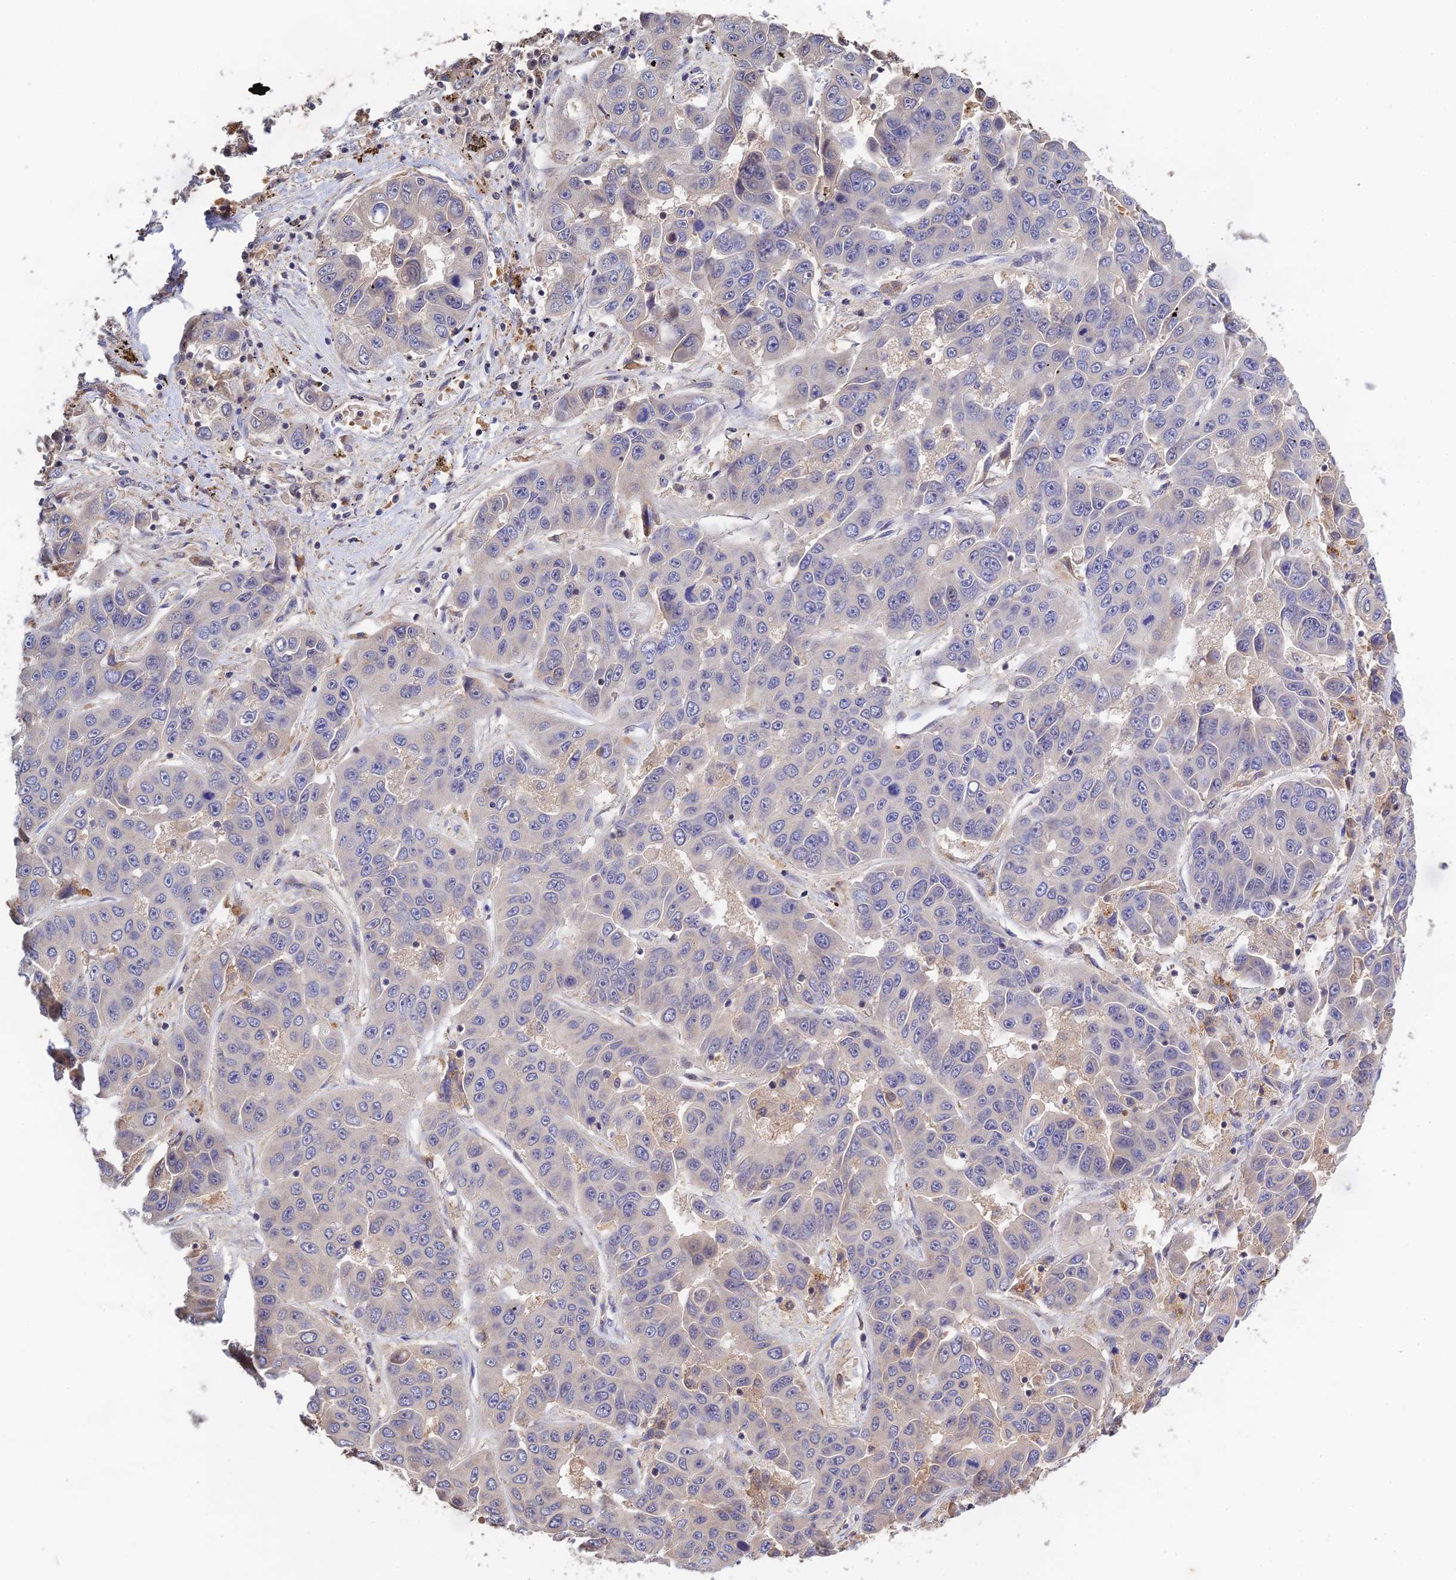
{"staining": {"intensity": "negative", "quantity": "none", "location": "none"}, "tissue": "liver cancer", "cell_type": "Tumor cells", "image_type": "cancer", "snomed": [{"axis": "morphology", "description": "Cholangiocarcinoma"}, {"axis": "topography", "description": "Liver"}], "caption": "Immunohistochemistry of human liver cancer exhibits no positivity in tumor cells. (Stains: DAB (3,3'-diaminobenzidine) immunohistochemistry (IHC) with hematoxylin counter stain, Microscopy: brightfield microscopy at high magnification).", "gene": "CWH43", "patient": {"sex": "female", "age": 52}}